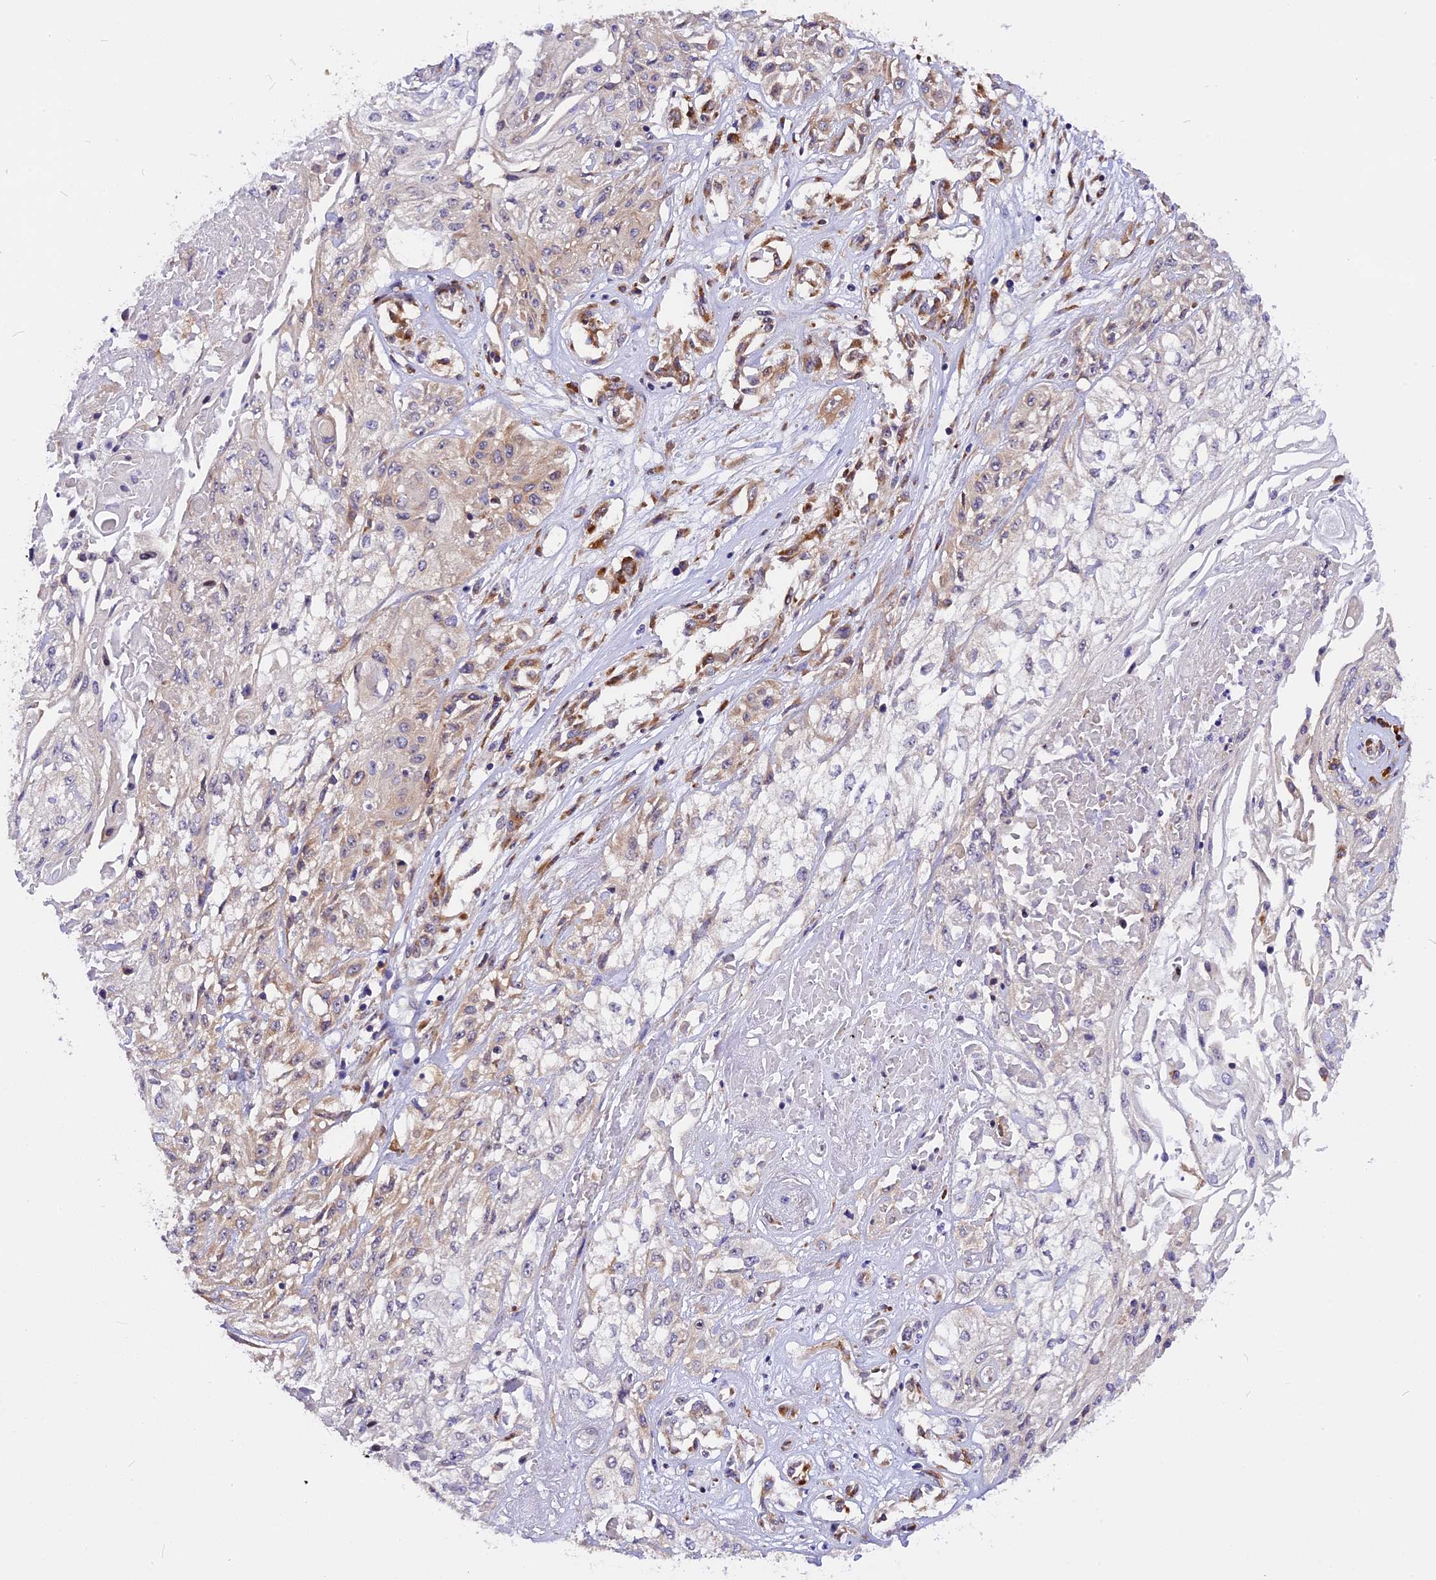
{"staining": {"intensity": "negative", "quantity": "none", "location": "none"}, "tissue": "skin cancer", "cell_type": "Tumor cells", "image_type": "cancer", "snomed": [{"axis": "morphology", "description": "Squamous cell carcinoma, NOS"}, {"axis": "morphology", "description": "Squamous cell carcinoma, metastatic, NOS"}, {"axis": "topography", "description": "Skin"}, {"axis": "topography", "description": "Lymph node"}], "caption": "High power microscopy micrograph of an IHC micrograph of squamous cell carcinoma (skin), revealing no significant staining in tumor cells. (DAB (3,3'-diaminobenzidine) immunohistochemistry (IHC) visualized using brightfield microscopy, high magnification).", "gene": "GNPTAB", "patient": {"sex": "male", "age": 75}}